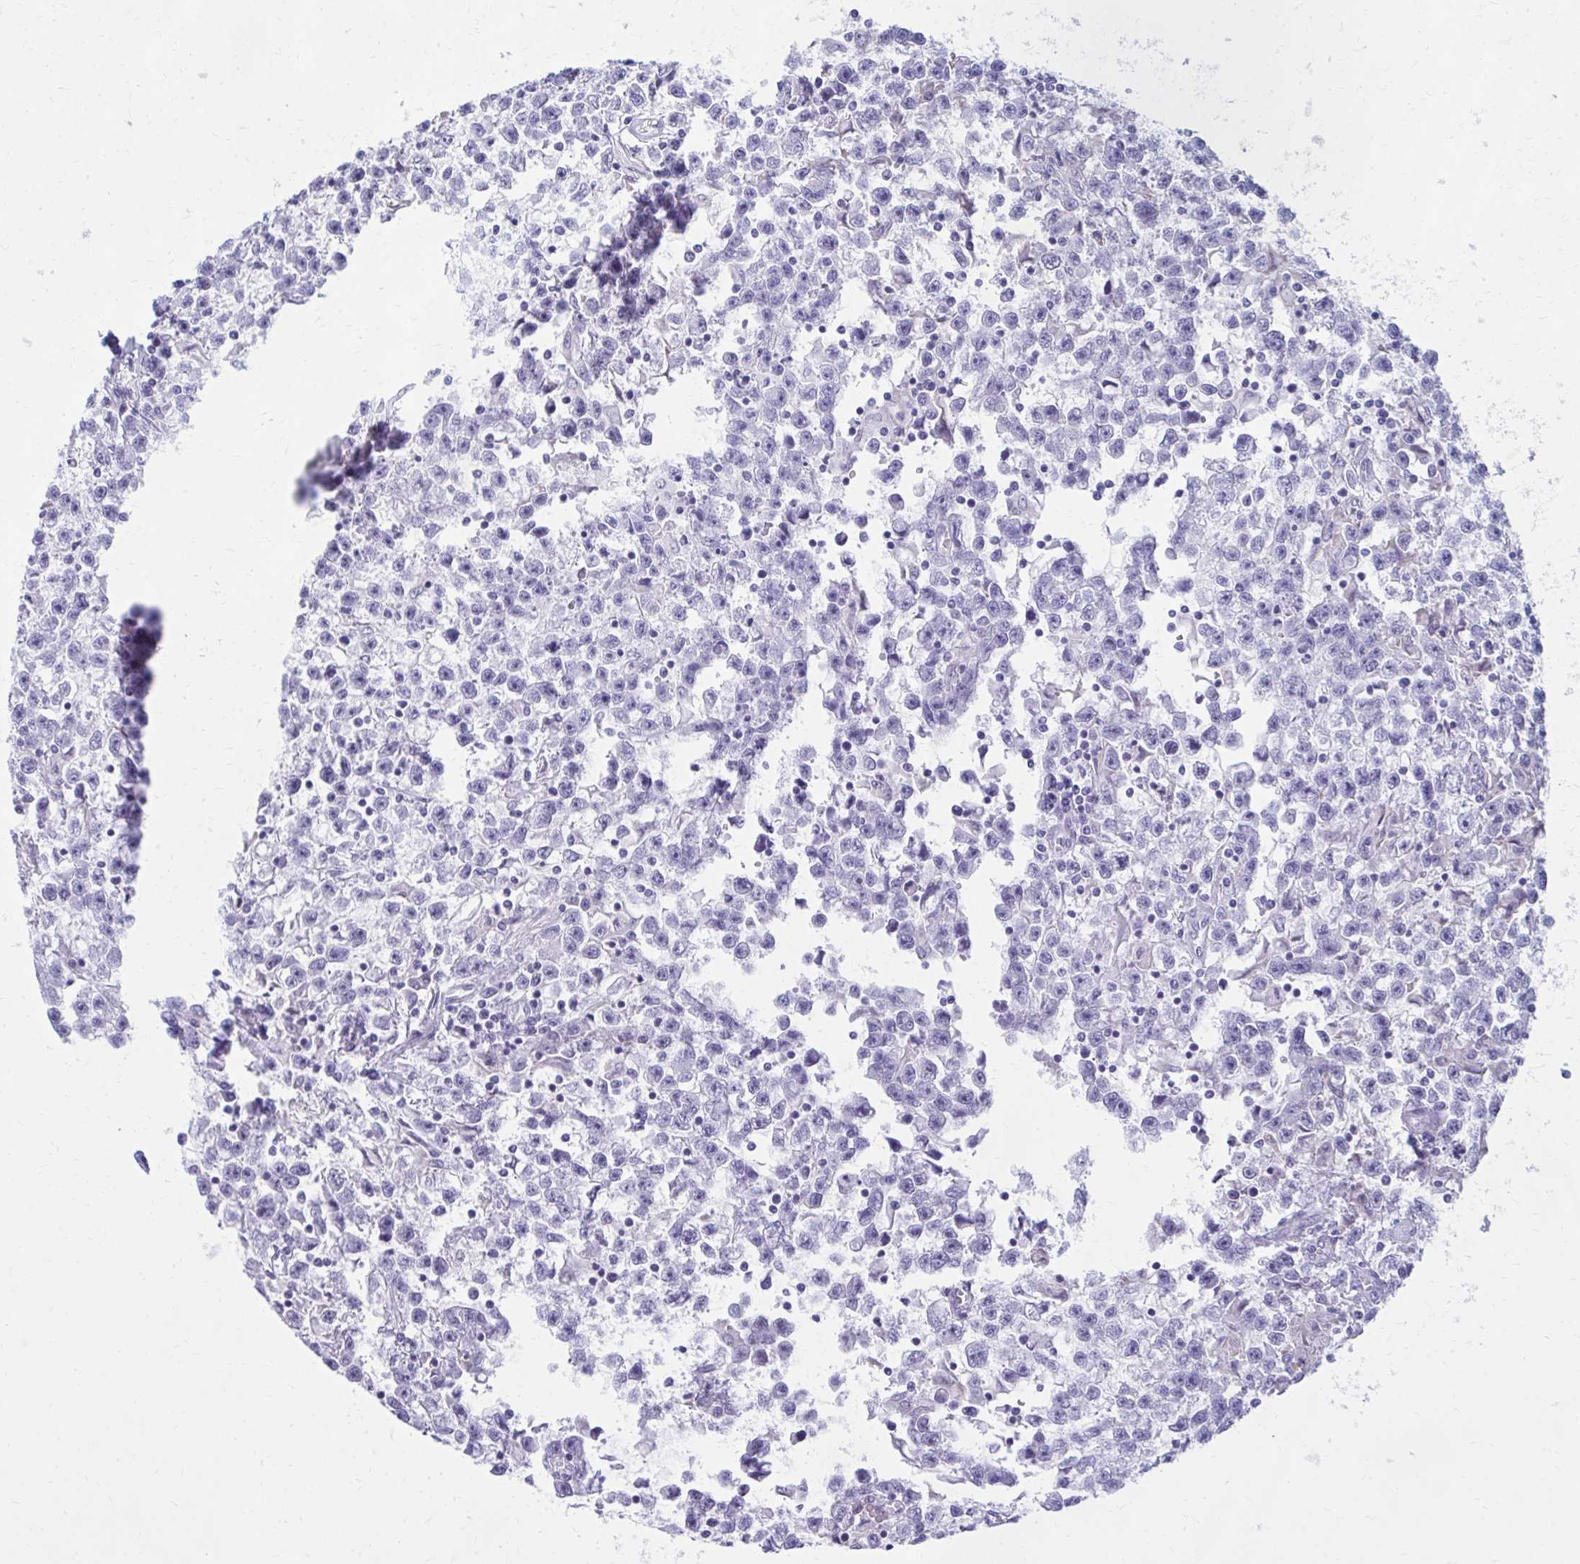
{"staining": {"intensity": "negative", "quantity": "none", "location": "none"}, "tissue": "testis cancer", "cell_type": "Tumor cells", "image_type": "cancer", "snomed": [{"axis": "morphology", "description": "Seminoma, NOS"}, {"axis": "topography", "description": "Testis"}], "caption": "High magnification brightfield microscopy of testis cancer (seminoma) stained with DAB (brown) and counterstained with hematoxylin (blue): tumor cells show no significant expression.", "gene": "PROSER1", "patient": {"sex": "male", "age": 31}}